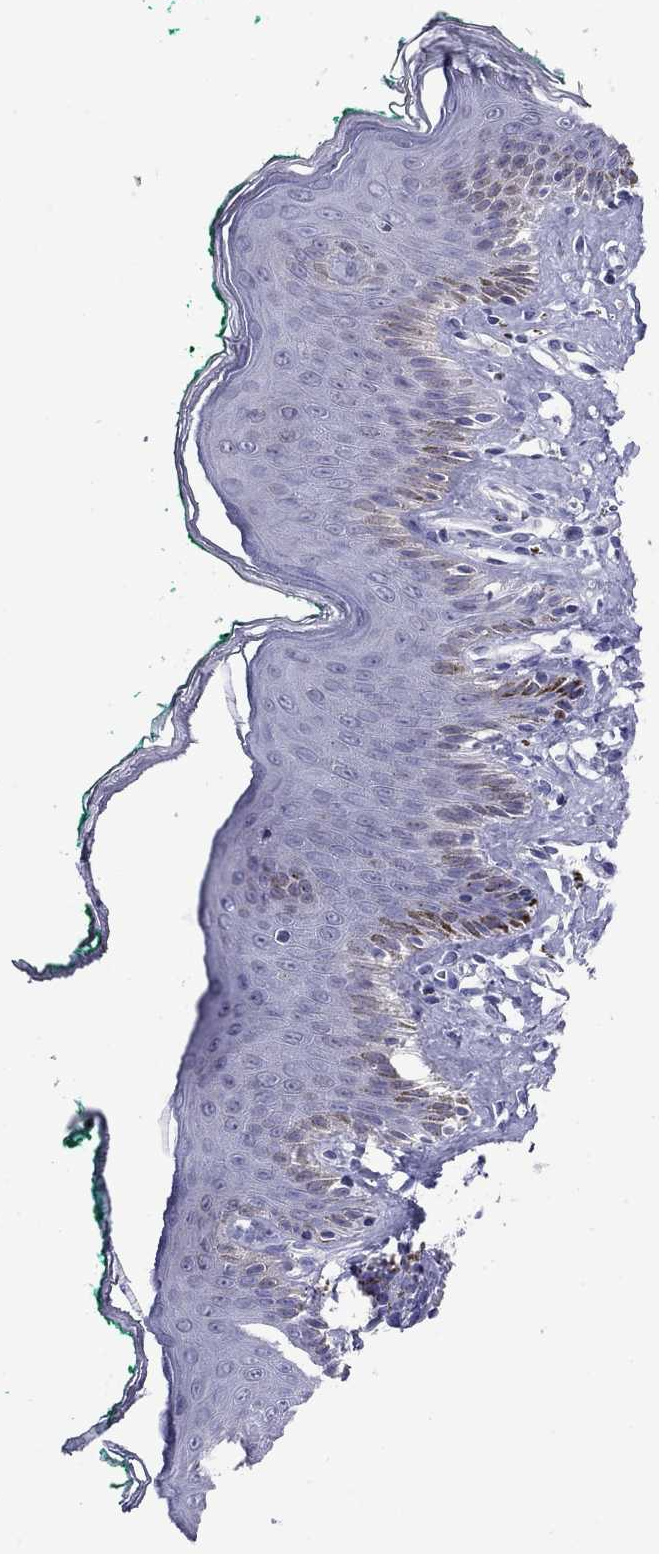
{"staining": {"intensity": "negative", "quantity": "none", "location": "none"}, "tissue": "skin", "cell_type": "Epidermal cells", "image_type": "normal", "snomed": [{"axis": "morphology", "description": "Normal tissue, NOS"}, {"axis": "topography", "description": "Vulva"}], "caption": "Photomicrograph shows no protein staining in epidermal cells of unremarkable skin.", "gene": "ARMC12", "patient": {"sex": "female", "age": 66}}